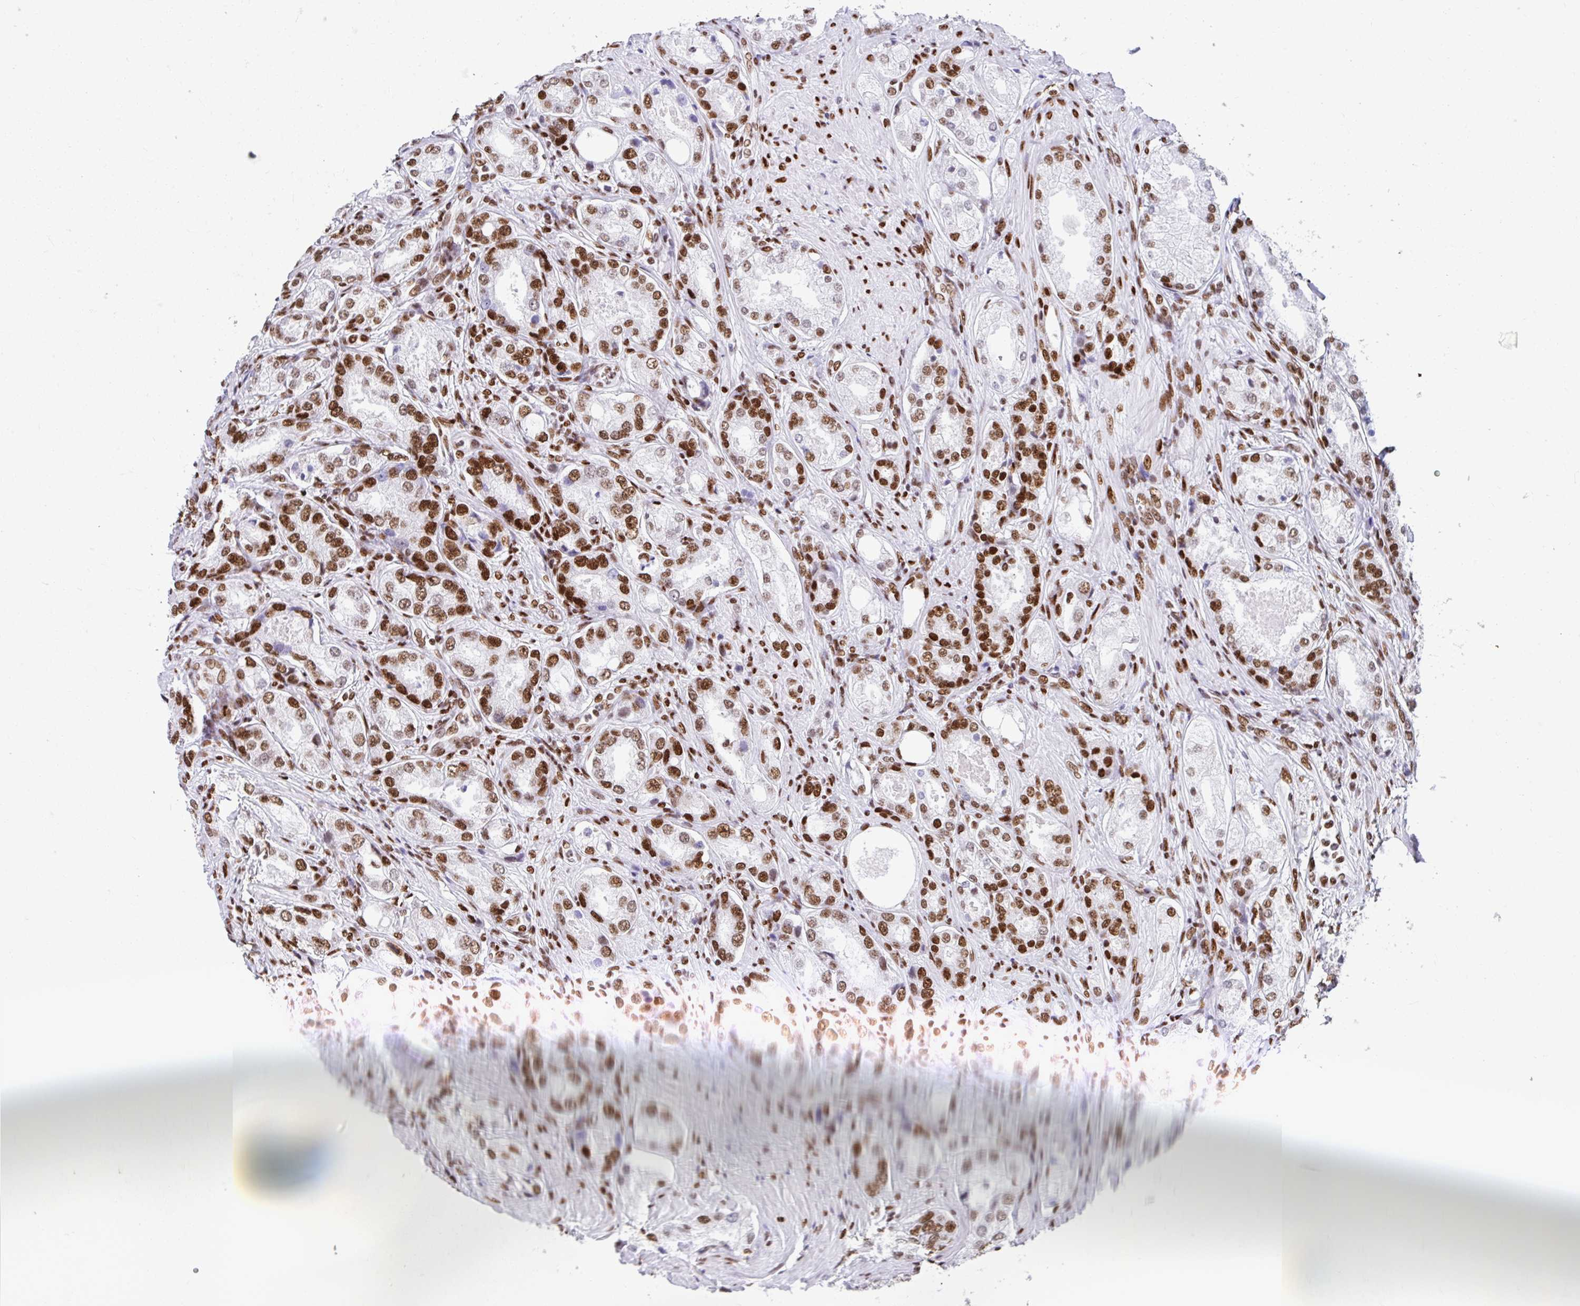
{"staining": {"intensity": "moderate", "quantity": ">75%", "location": "nuclear"}, "tissue": "prostate cancer", "cell_type": "Tumor cells", "image_type": "cancer", "snomed": [{"axis": "morphology", "description": "Adenocarcinoma, Low grade"}, {"axis": "topography", "description": "Prostate"}], "caption": "High-magnification brightfield microscopy of prostate cancer (low-grade adenocarcinoma) stained with DAB (brown) and counterstained with hematoxylin (blue). tumor cells exhibit moderate nuclear staining is present in approximately>75% of cells.", "gene": "KHDRBS1", "patient": {"sex": "male", "age": 68}}